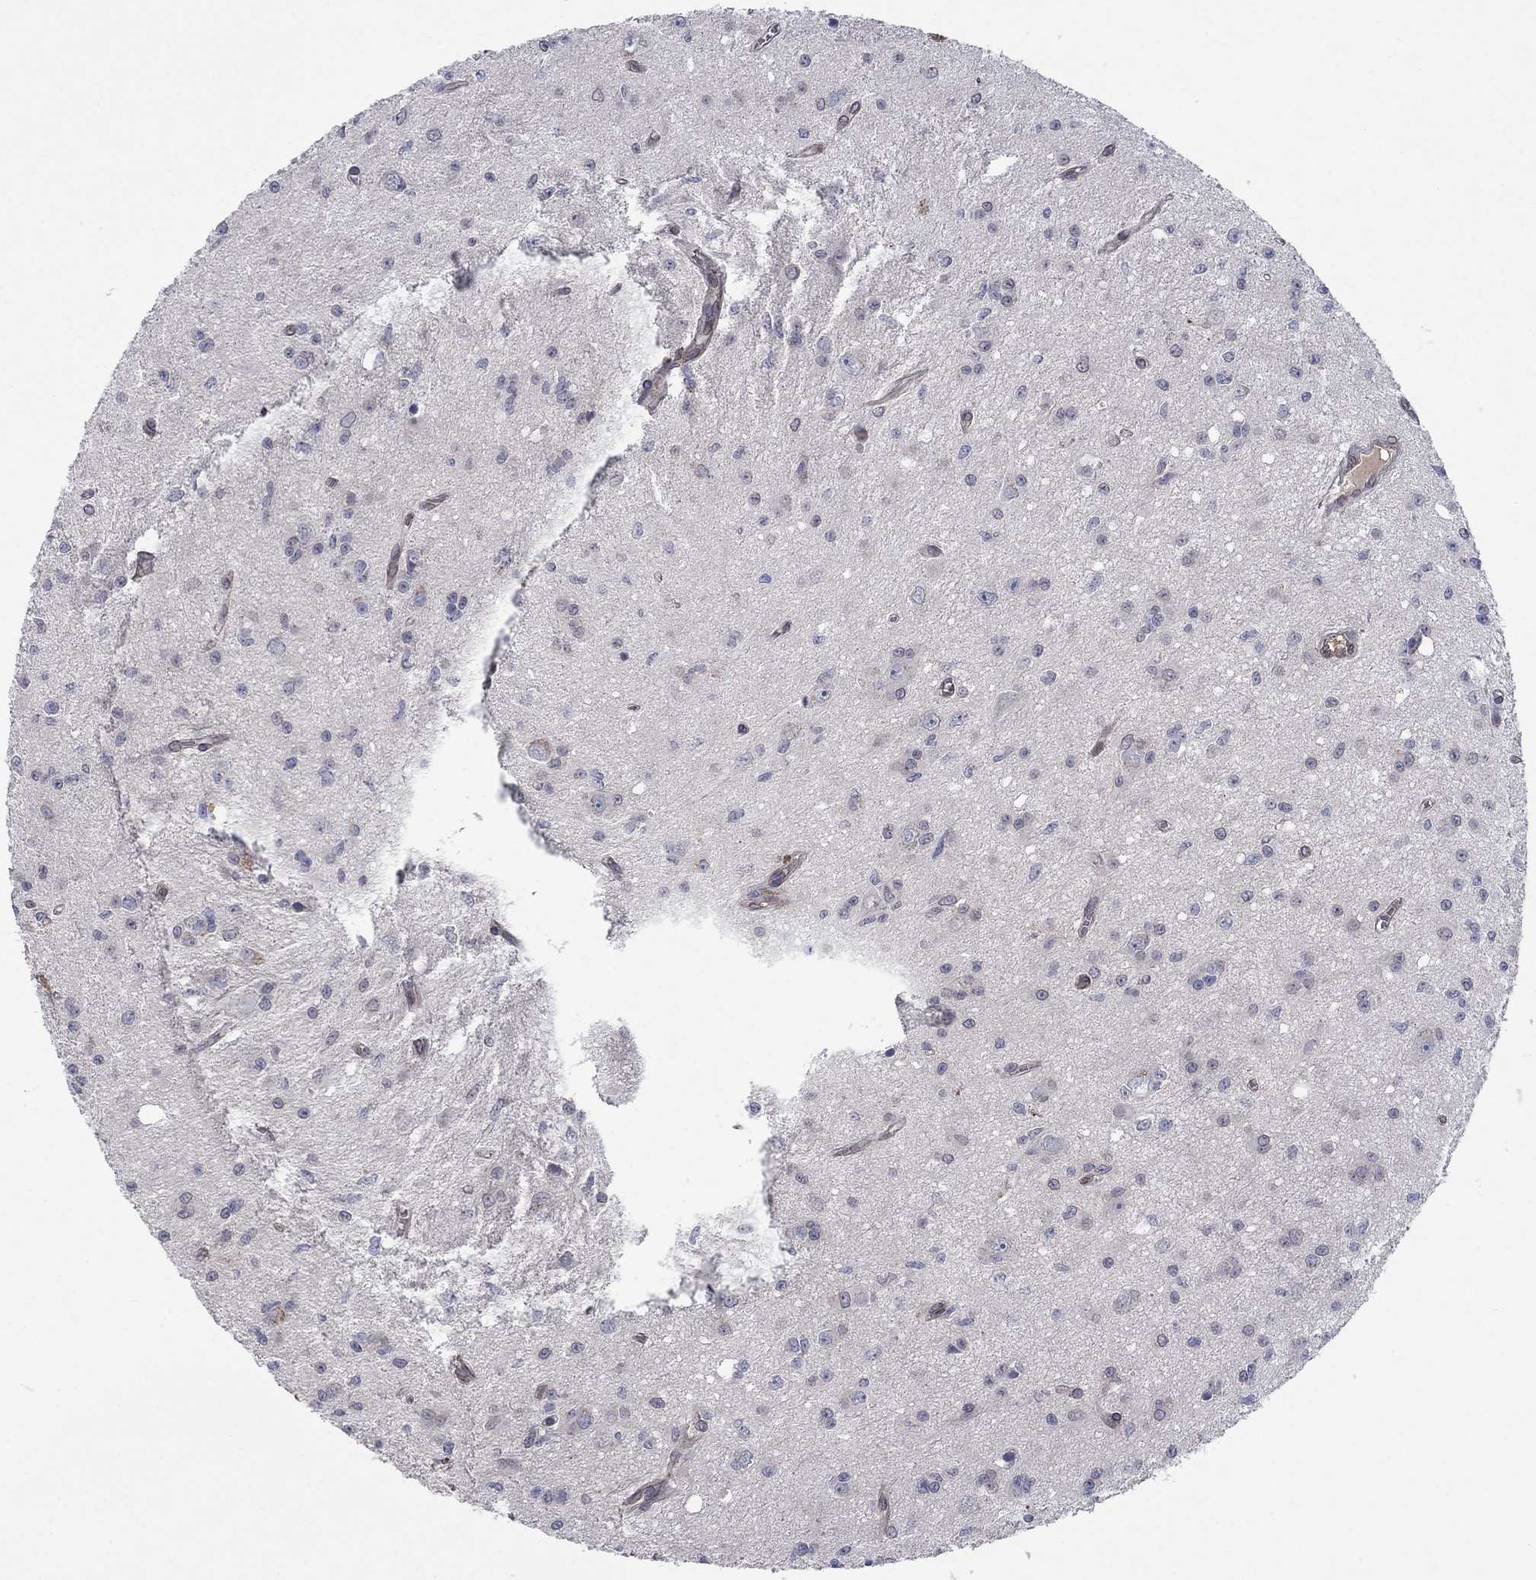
{"staining": {"intensity": "negative", "quantity": "none", "location": "none"}, "tissue": "glioma", "cell_type": "Tumor cells", "image_type": "cancer", "snomed": [{"axis": "morphology", "description": "Glioma, malignant, Low grade"}, {"axis": "topography", "description": "Brain"}], "caption": "Tumor cells are negative for brown protein staining in glioma.", "gene": "EMC9", "patient": {"sex": "female", "age": 45}}